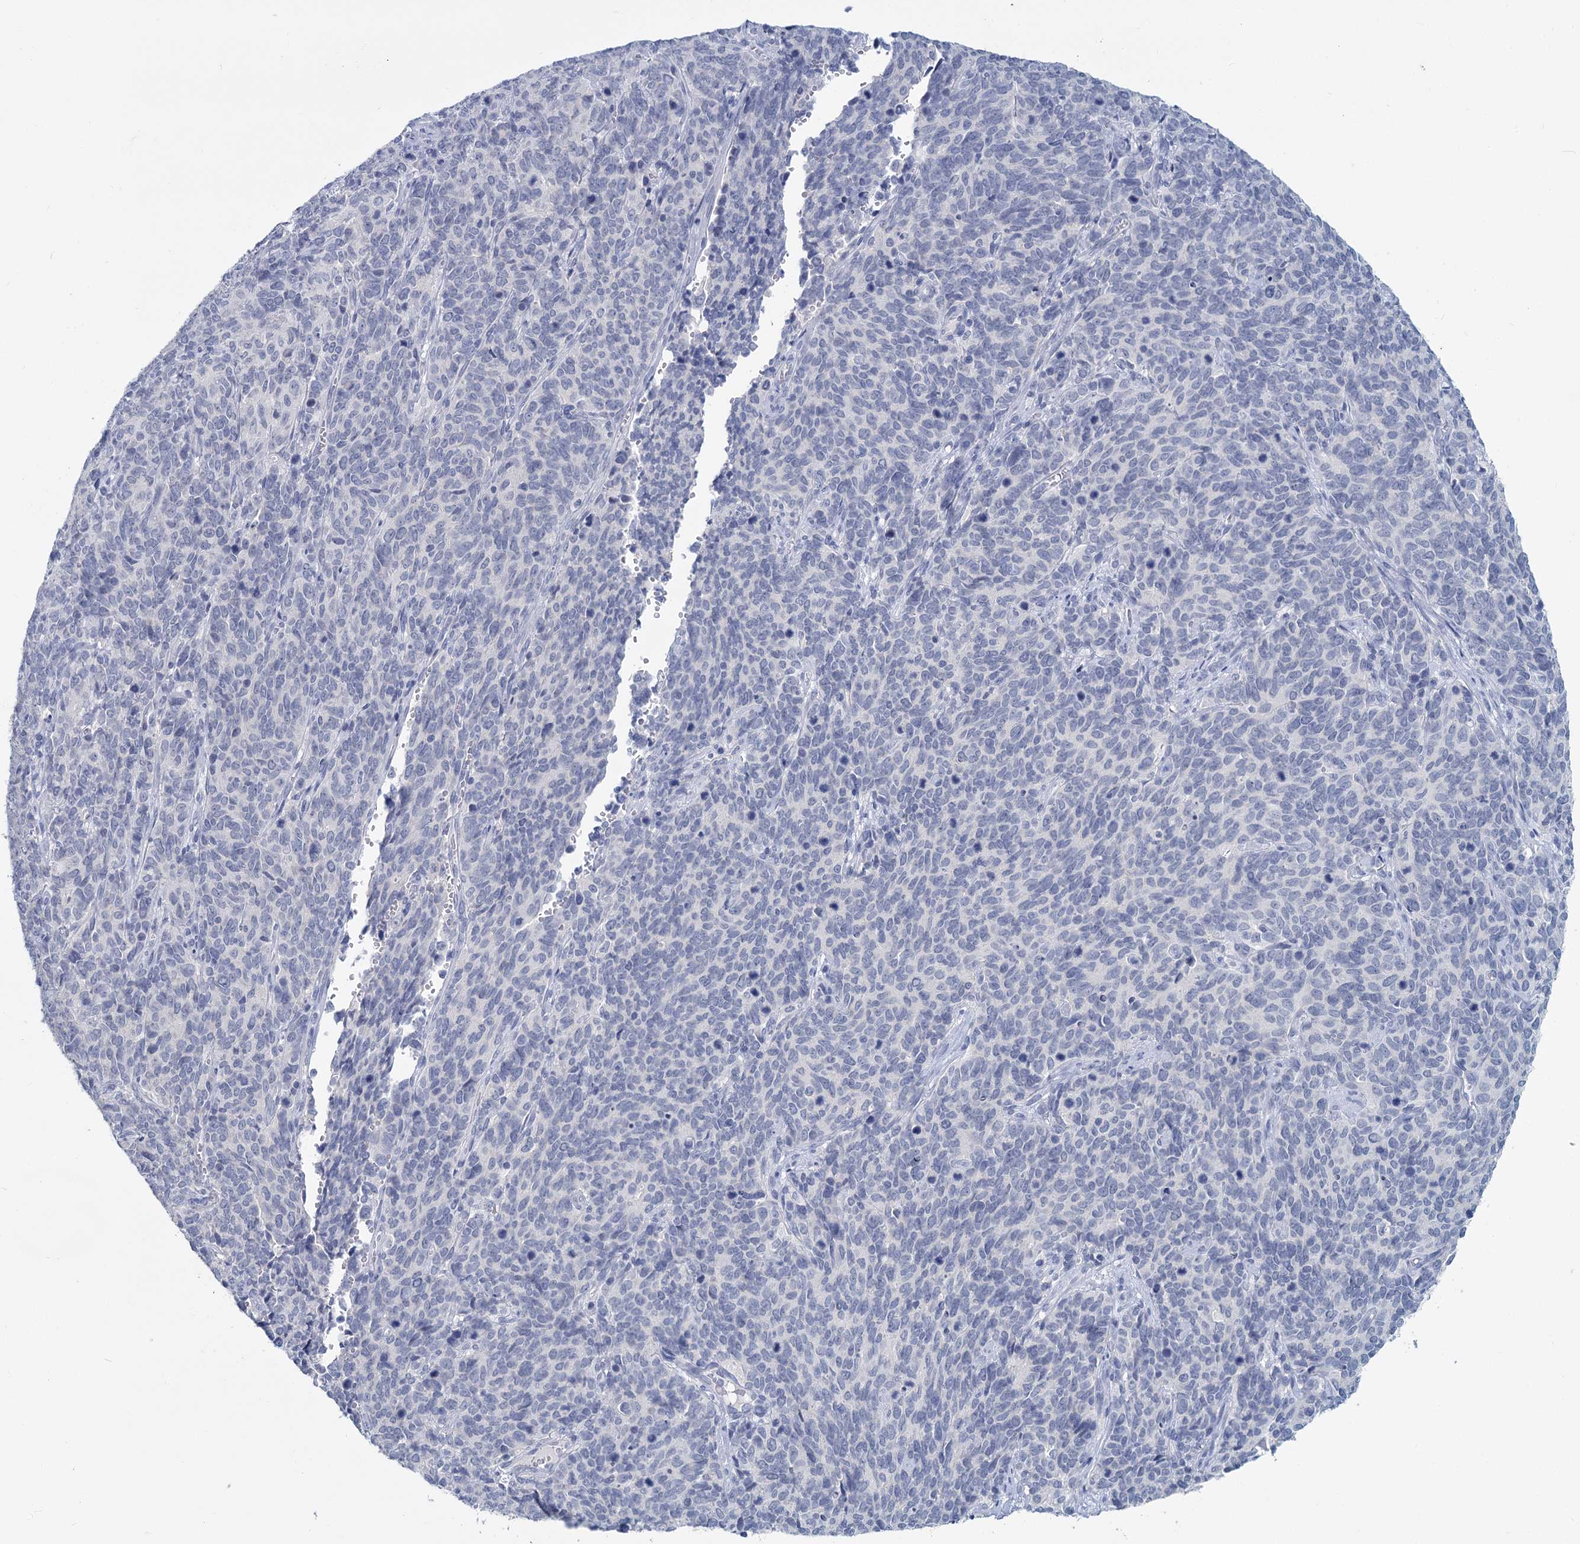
{"staining": {"intensity": "negative", "quantity": "none", "location": "none"}, "tissue": "cervical cancer", "cell_type": "Tumor cells", "image_type": "cancer", "snomed": [{"axis": "morphology", "description": "Squamous cell carcinoma, NOS"}, {"axis": "topography", "description": "Cervix"}], "caption": "This is an immunohistochemistry photomicrograph of human cervical cancer. There is no positivity in tumor cells.", "gene": "CHGA", "patient": {"sex": "female", "age": 60}}